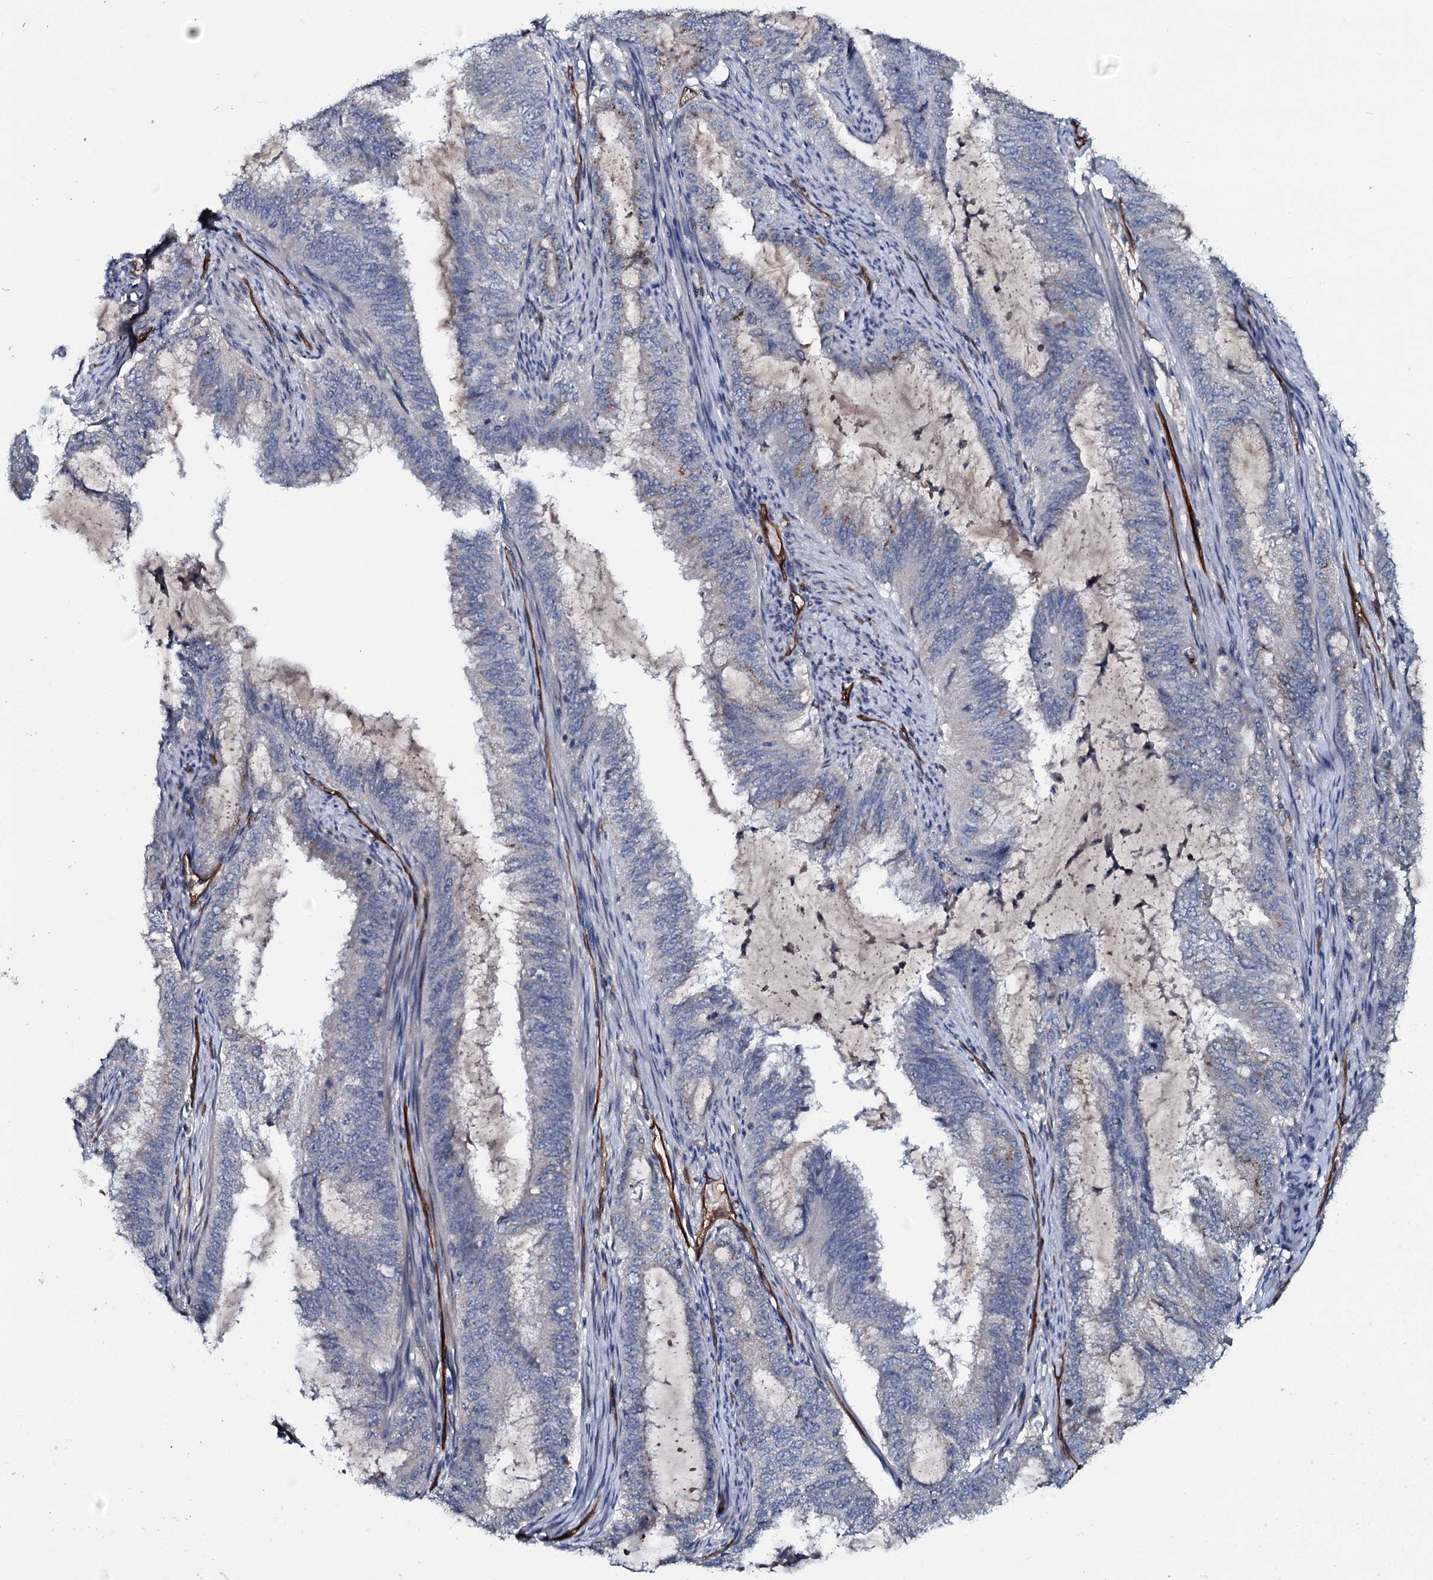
{"staining": {"intensity": "negative", "quantity": "none", "location": "none"}, "tissue": "endometrial cancer", "cell_type": "Tumor cells", "image_type": "cancer", "snomed": [{"axis": "morphology", "description": "Adenocarcinoma, NOS"}, {"axis": "topography", "description": "Endometrium"}], "caption": "An immunohistochemistry micrograph of adenocarcinoma (endometrial) is shown. There is no staining in tumor cells of adenocarcinoma (endometrial).", "gene": "CLEC14A", "patient": {"sex": "female", "age": 51}}